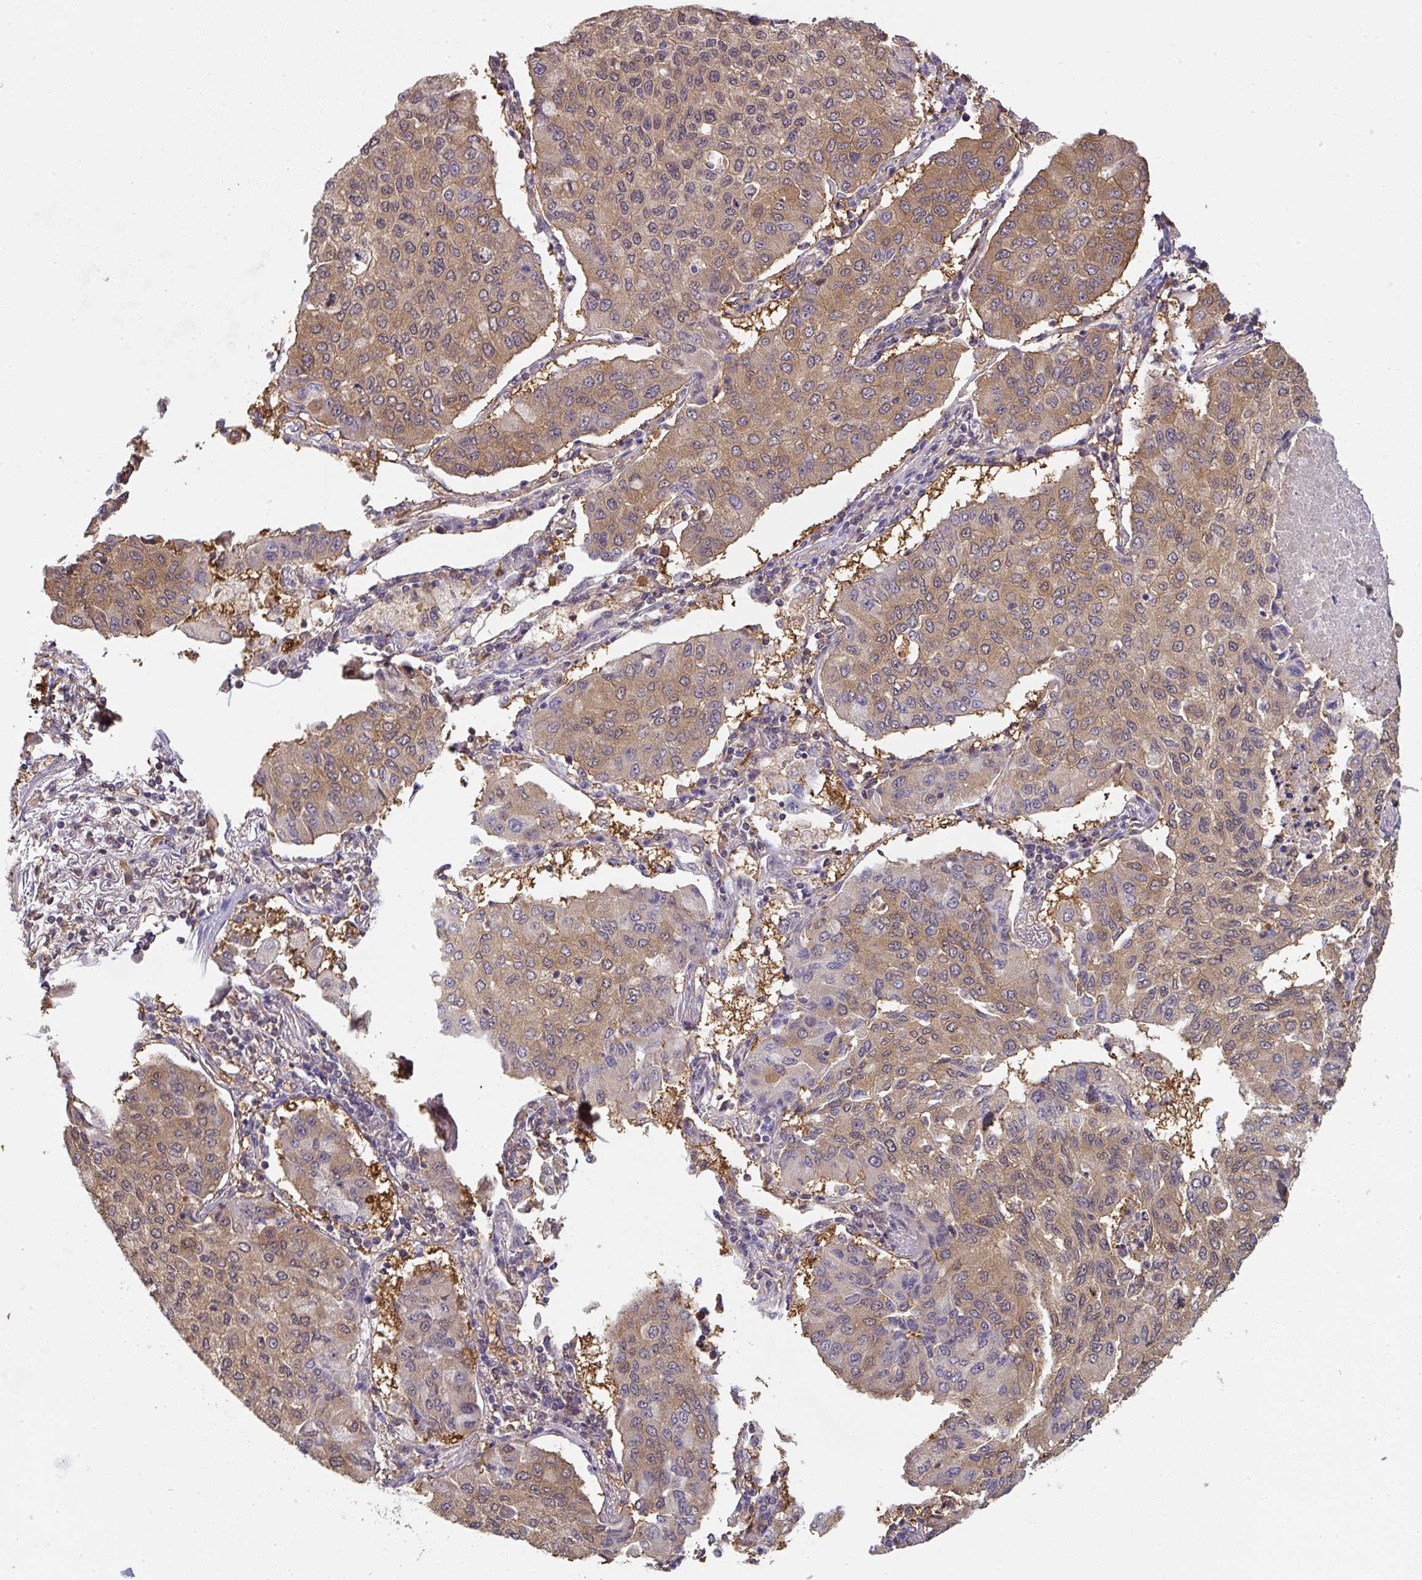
{"staining": {"intensity": "moderate", "quantity": ">75%", "location": "cytoplasmic/membranous"}, "tissue": "lung cancer", "cell_type": "Tumor cells", "image_type": "cancer", "snomed": [{"axis": "morphology", "description": "Squamous cell carcinoma, NOS"}, {"axis": "topography", "description": "Lung"}], "caption": "This is a micrograph of IHC staining of lung squamous cell carcinoma, which shows moderate positivity in the cytoplasmic/membranous of tumor cells.", "gene": "ST13", "patient": {"sex": "male", "age": 74}}